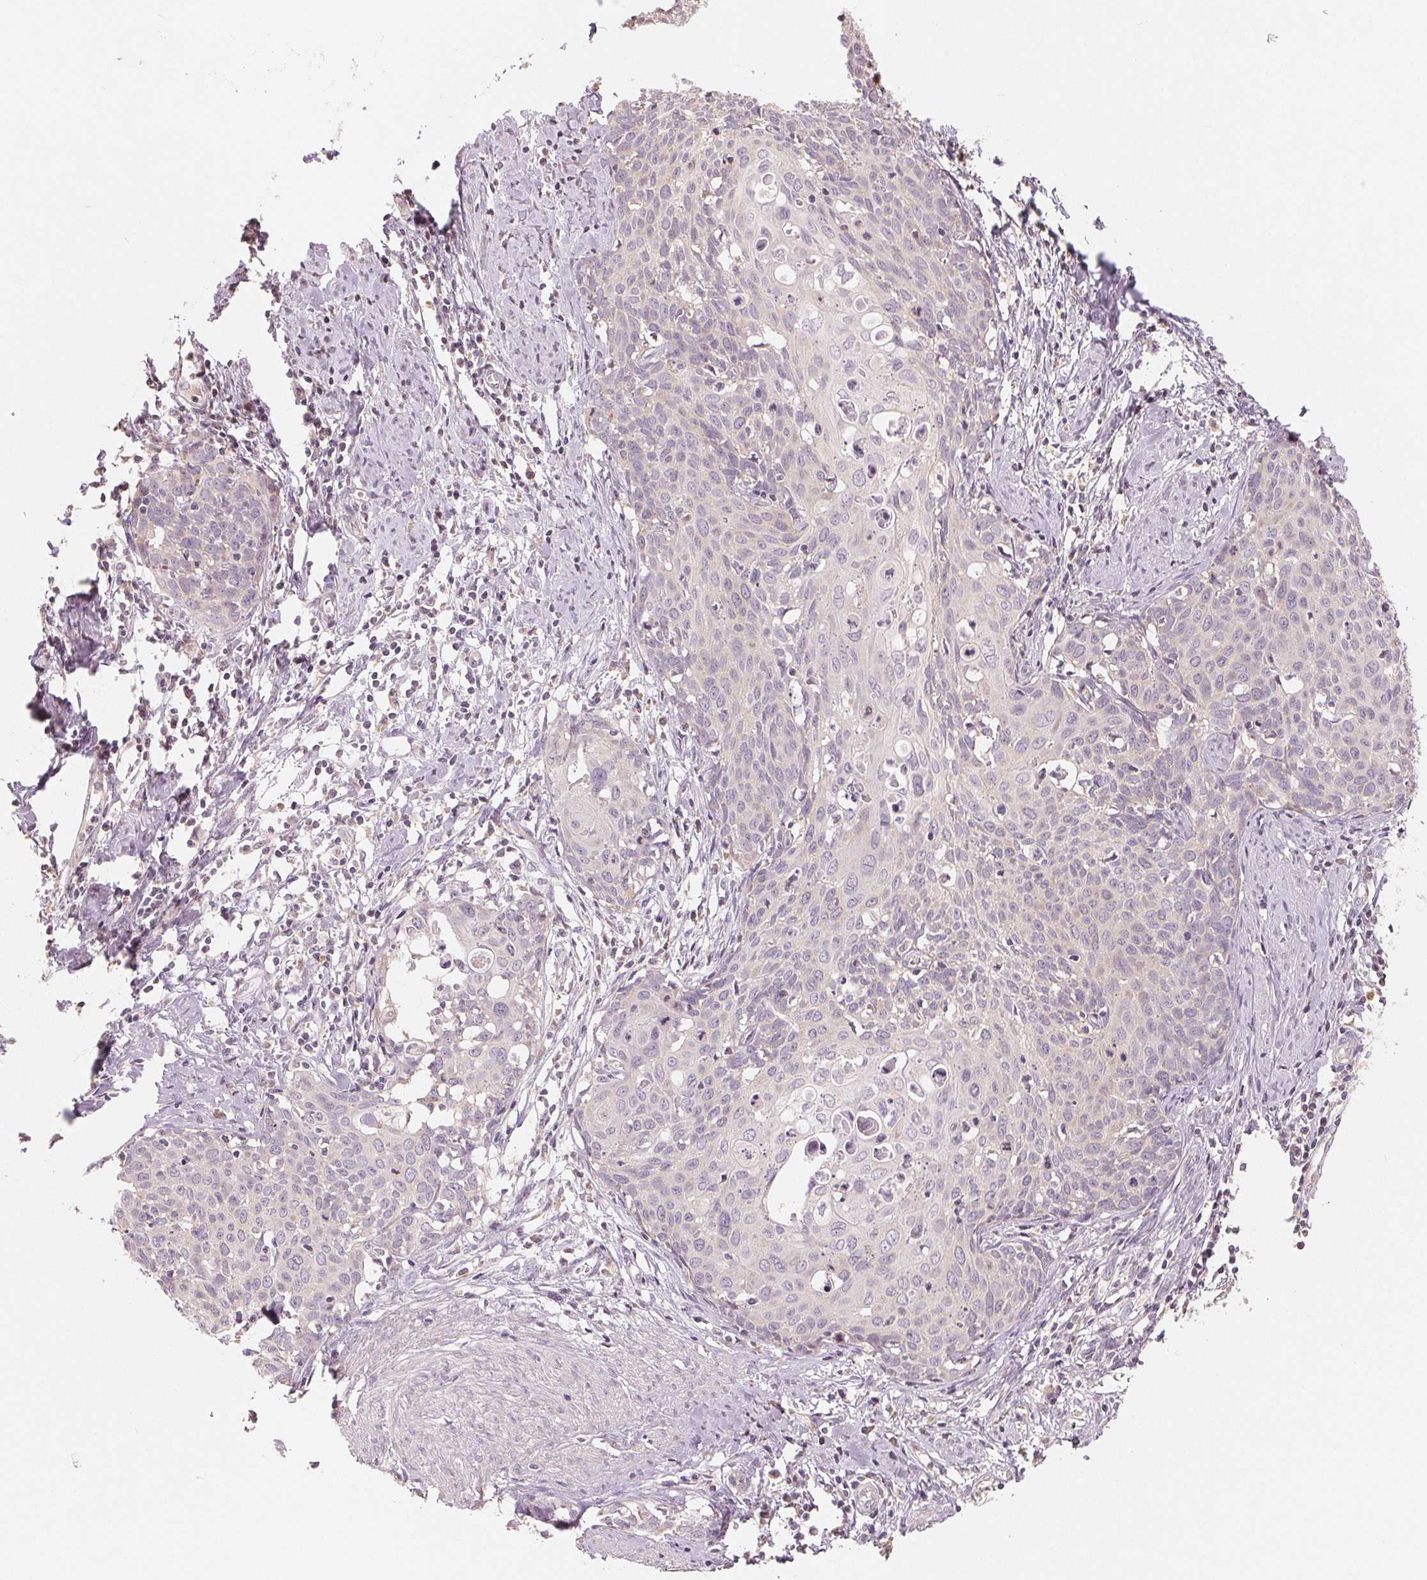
{"staining": {"intensity": "negative", "quantity": "none", "location": "none"}, "tissue": "cervical cancer", "cell_type": "Tumor cells", "image_type": "cancer", "snomed": [{"axis": "morphology", "description": "Squamous cell carcinoma, NOS"}, {"axis": "topography", "description": "Cervix"}], "caption": "Immunohistochemistry micrograph of neoplastic tissue: cervical cancer stained with DAB reveals no significant protein positivity in tumor cells.", "gene": "AQP8", "patient": {"sex": "female", "age": 62}}